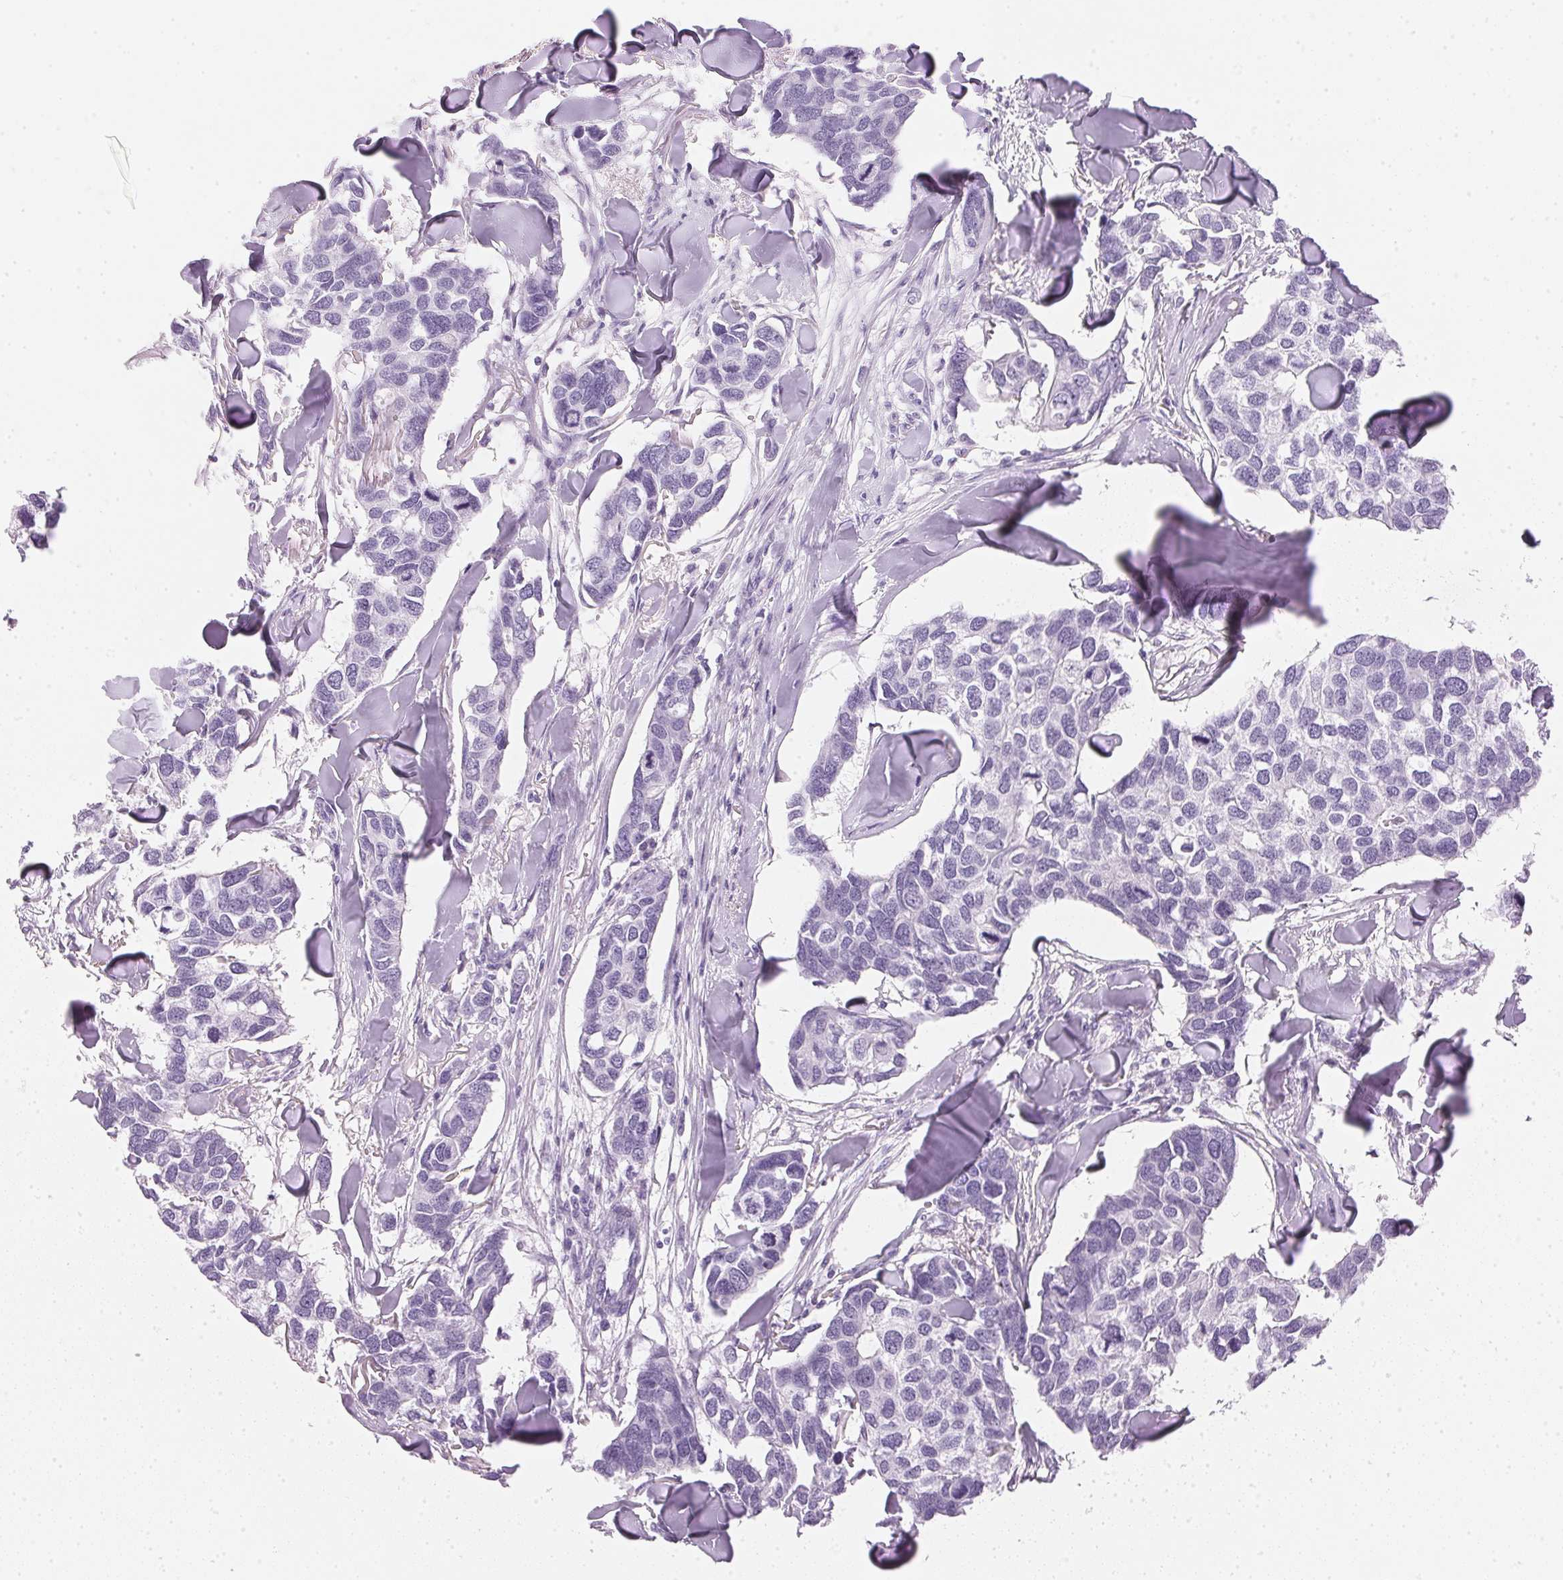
{"staining": {"intensity": "negative", "quantity": "none", "location": "none"}, "tissue": "breast cancer", "cell_type": "Tumor cells", "image_type": "cancer", "snomed": [{"axis": "morphology", "description": "Duct carcinoma"}, {"axis": "topography", "description": "Breast"}], "caption": "Immunohistochemical staining of human infiltrating ductal carcinoma (breast) shows no significant expression in tumor cells.", "gene": "IGFBP1", "patient": {"sex": "female", "age": 83}}